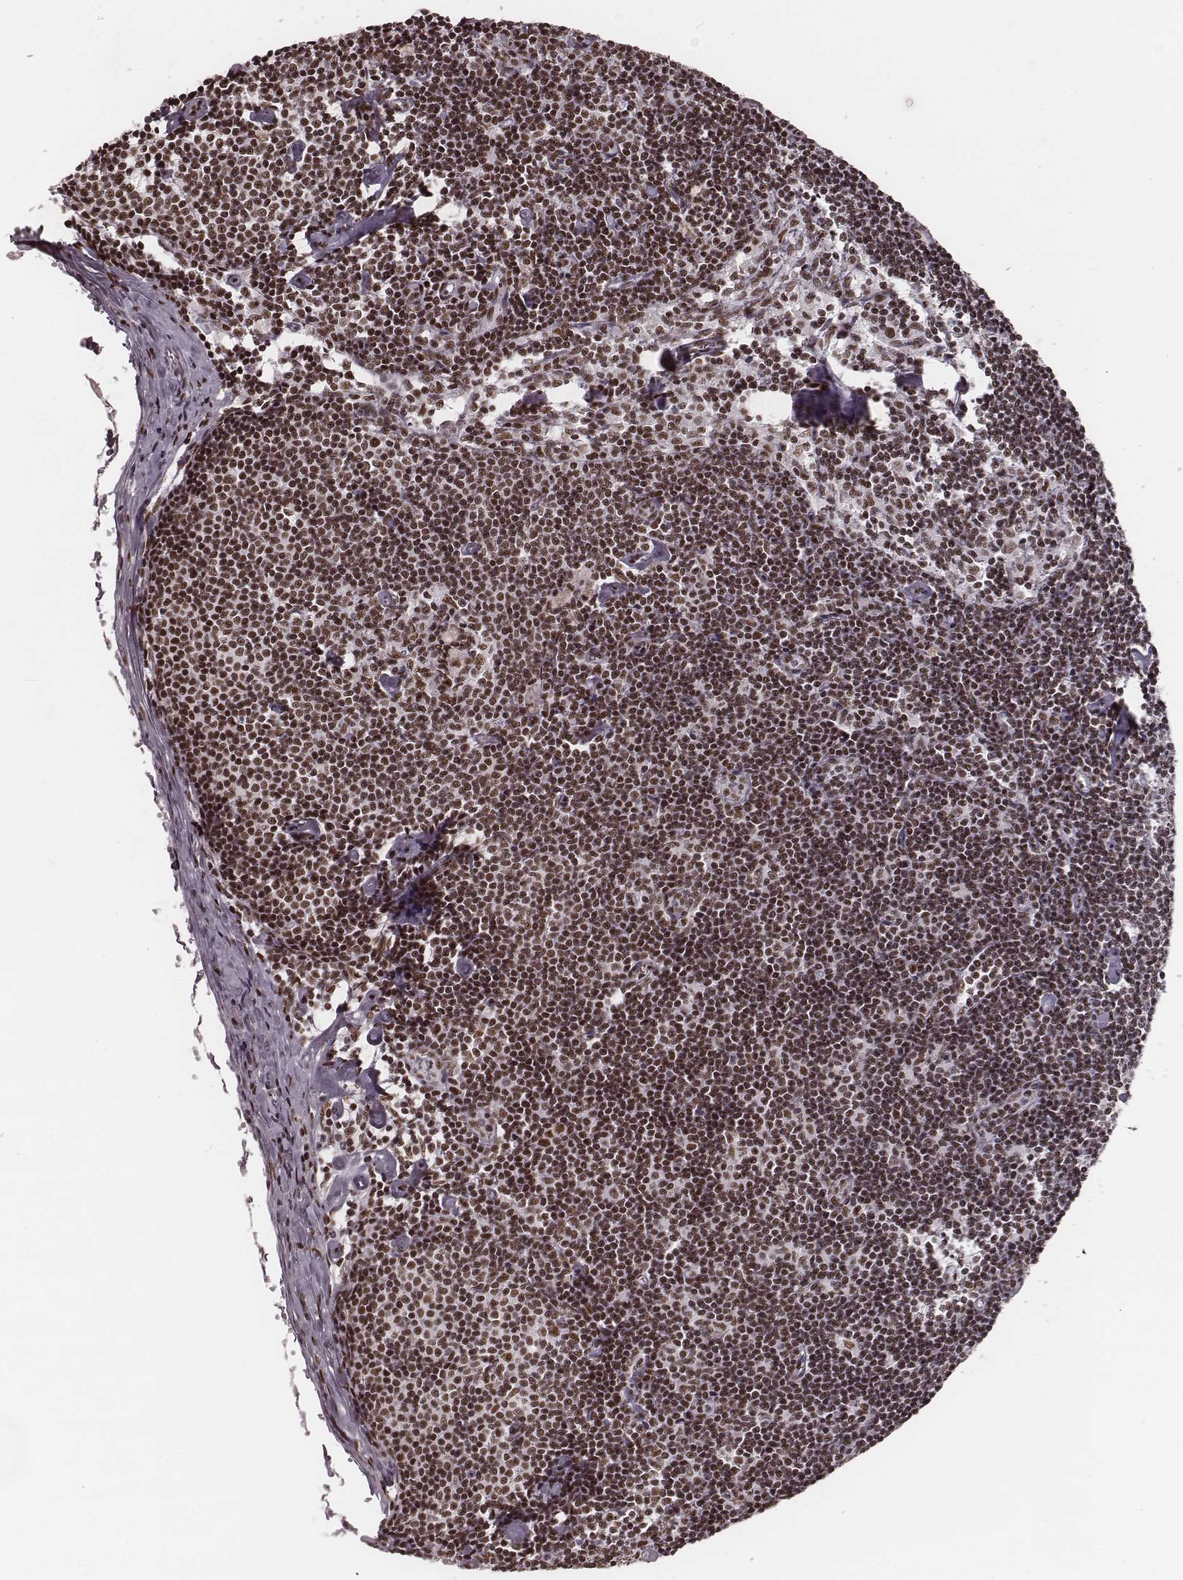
{"staining": {"intensity": "strong", "quantity": ">75%", "location": "nuclear"}, "tissue": "lymph node", "cell_type": "Non-germinal center cells", "image_type": "normal", "snomed": [{"axis": "morphology", "description": "Normal tissue, NOS"}, {"axis": "topography", "description": "Lymph node"}], "caption": "Immunohistochemistry micrograph of benign lymph node stained for a protein (brown), which demonstrates high levels of strong nuclear expression in approximately >75% of non-germinal center cells.", "gene": "LUC7L", "patient": {"sex": "female", "age": 42}}